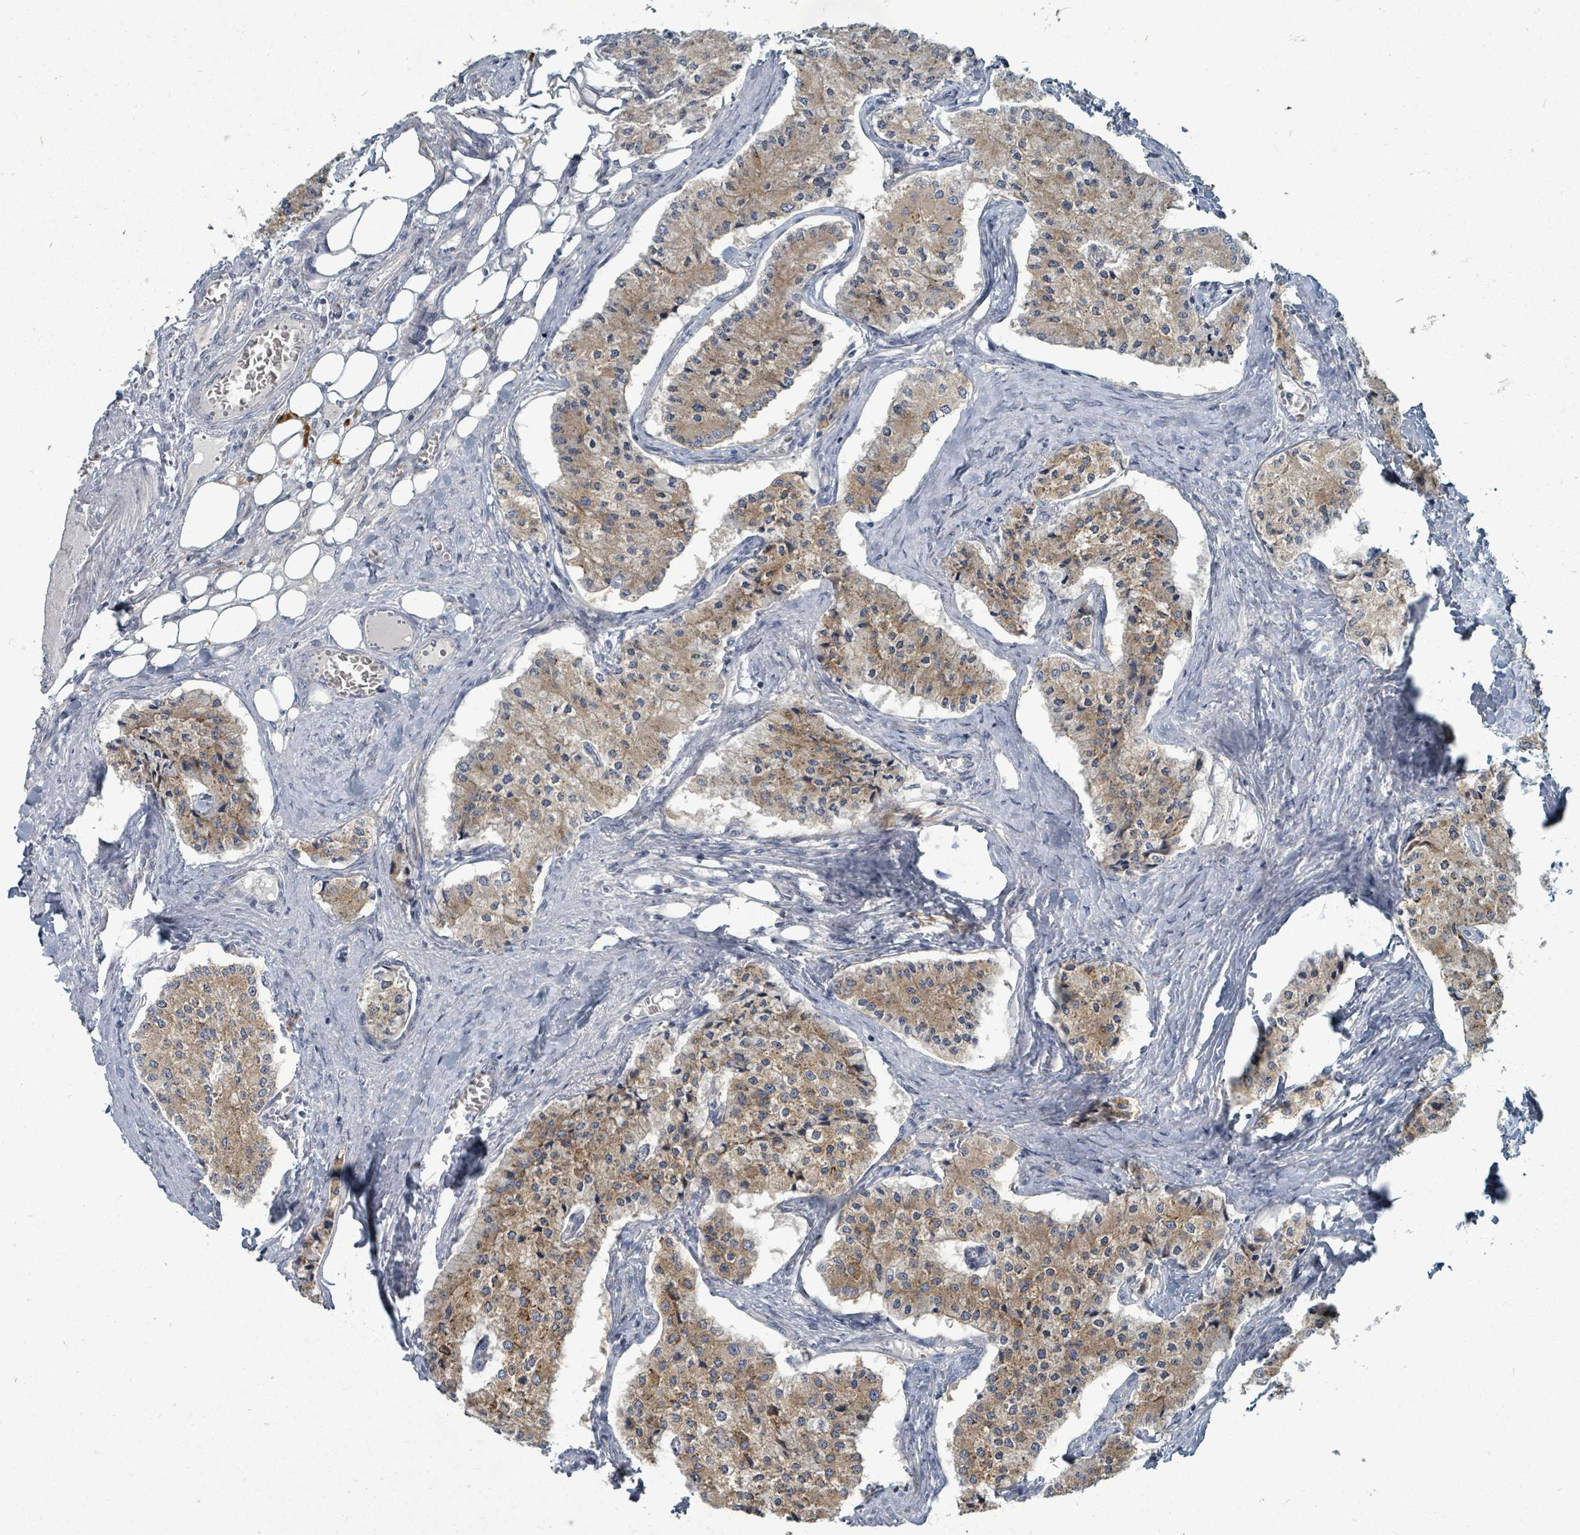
{"staining": {"intensity": "moderate", "quantity": ">75%", "location": "cytoplasmic/membranous"}, "tissue": "carcinoid", "cell_type": "Tumor cells", "image_type": "cancer", "snomed": [{"axis": "morphology", "description": "Carcinoid, malignant, NOS"}, {"axis": "topography", "description": "Colon"}], "caption": "This micrograph demonstrates IHC staining of malignant carcinoid, with medium moderate cytoplasmic/membranous positivity in approximately >75% of tumor cells.", "gene": "TRDMT1", "patient": {"sex": "female", "age": 52}}